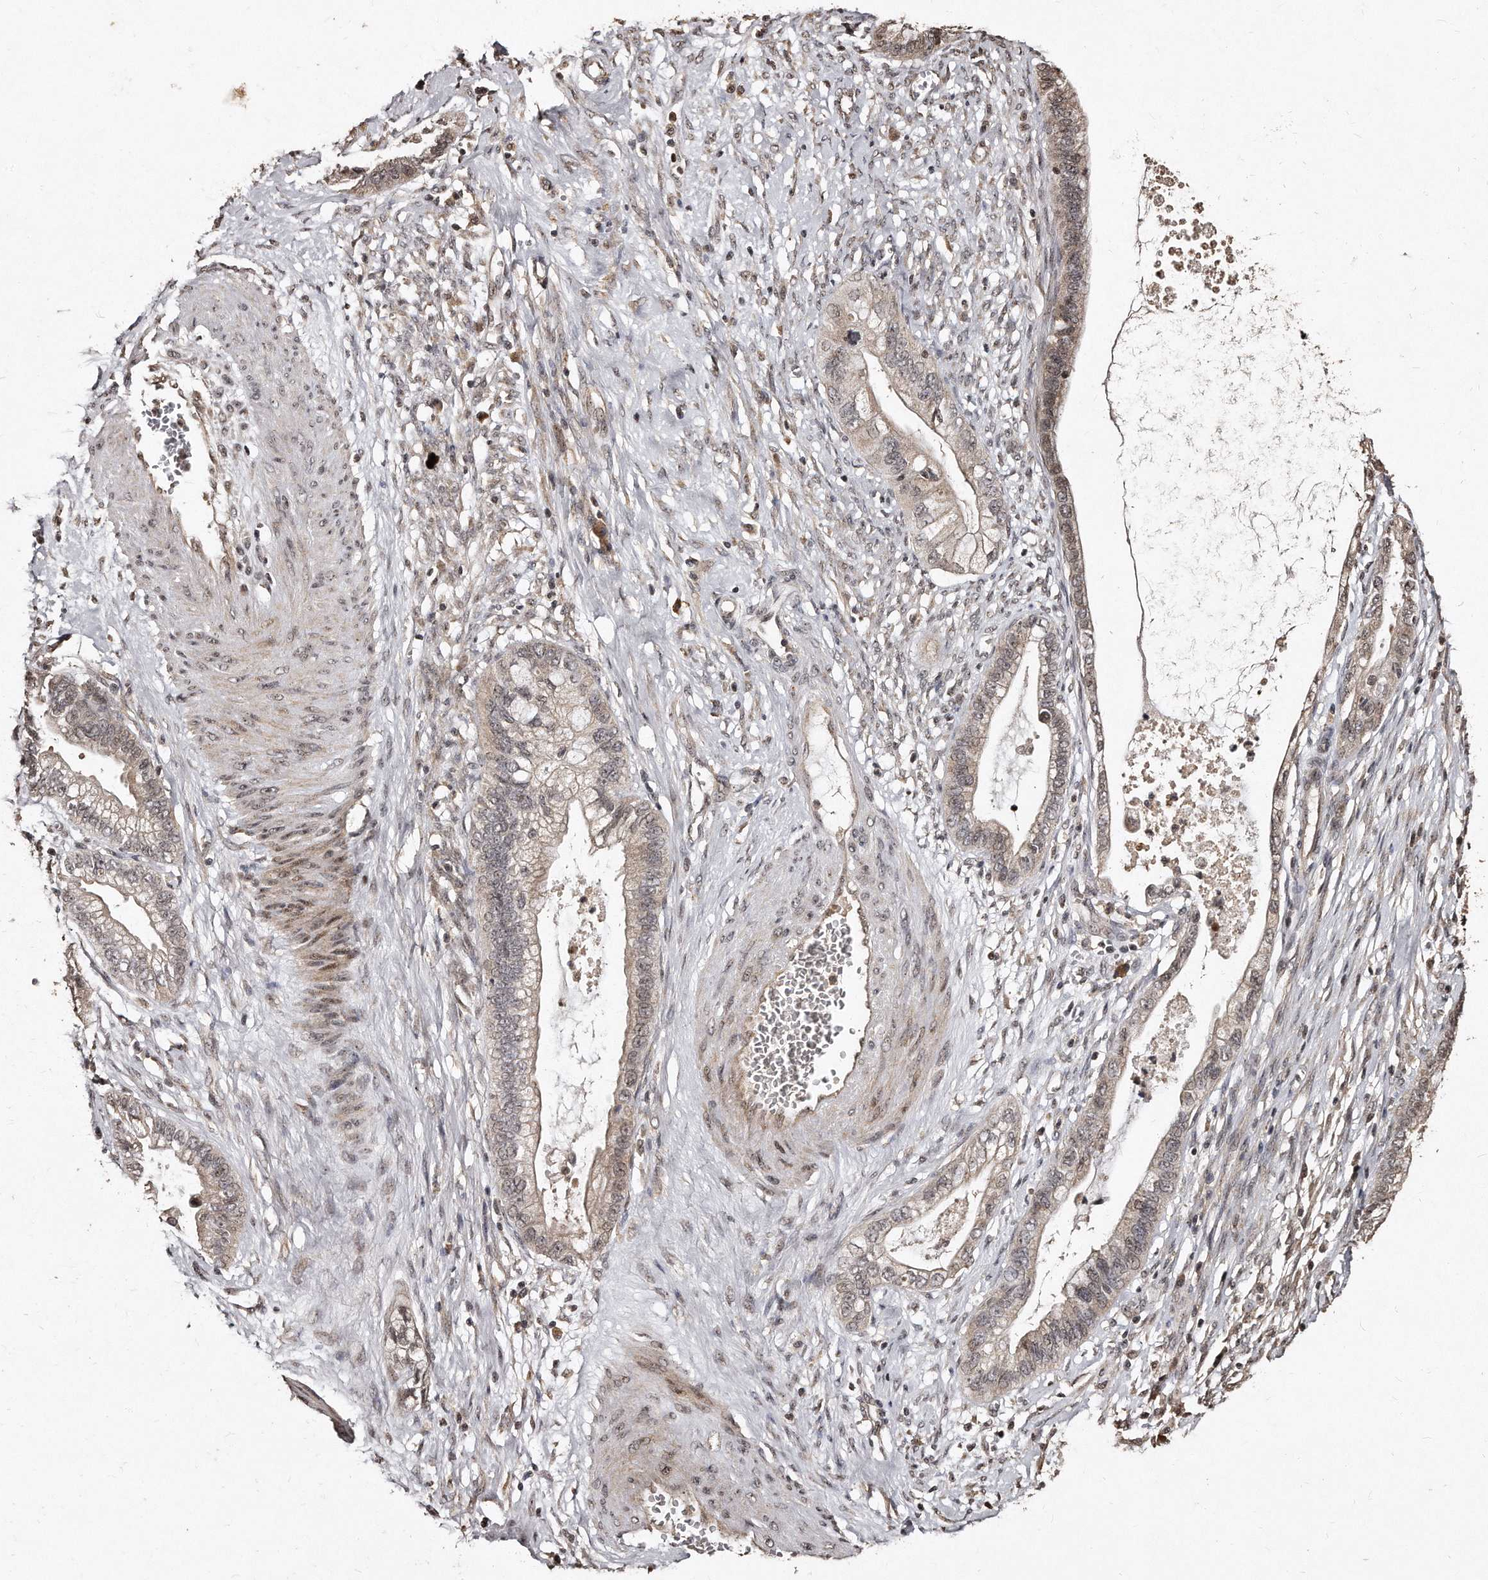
{"staining": {"intensity": "weak", "quantity": ">75%", "location": "cytoplasmic/membranous,nuclear"}, "tissue": "cervical cancer", "cell_type": "Tumor cells", "image_type": "cancer", "snomed": [{"axis": "morphology", "description": "Adenocarcinoma, NOS"}, {"axis": "topography", "description": "Cervix"}], "caption": "A photomicrograph showing weak cytoplasmic/membranous and nuclear positivity in approximately >75% of tumor cells in cervical cancer (adenocarcinoma), as visualized by brown immunohistochemical staining.", "gene": "TSHR", "patient": {"sex": "female", "age": 44}}